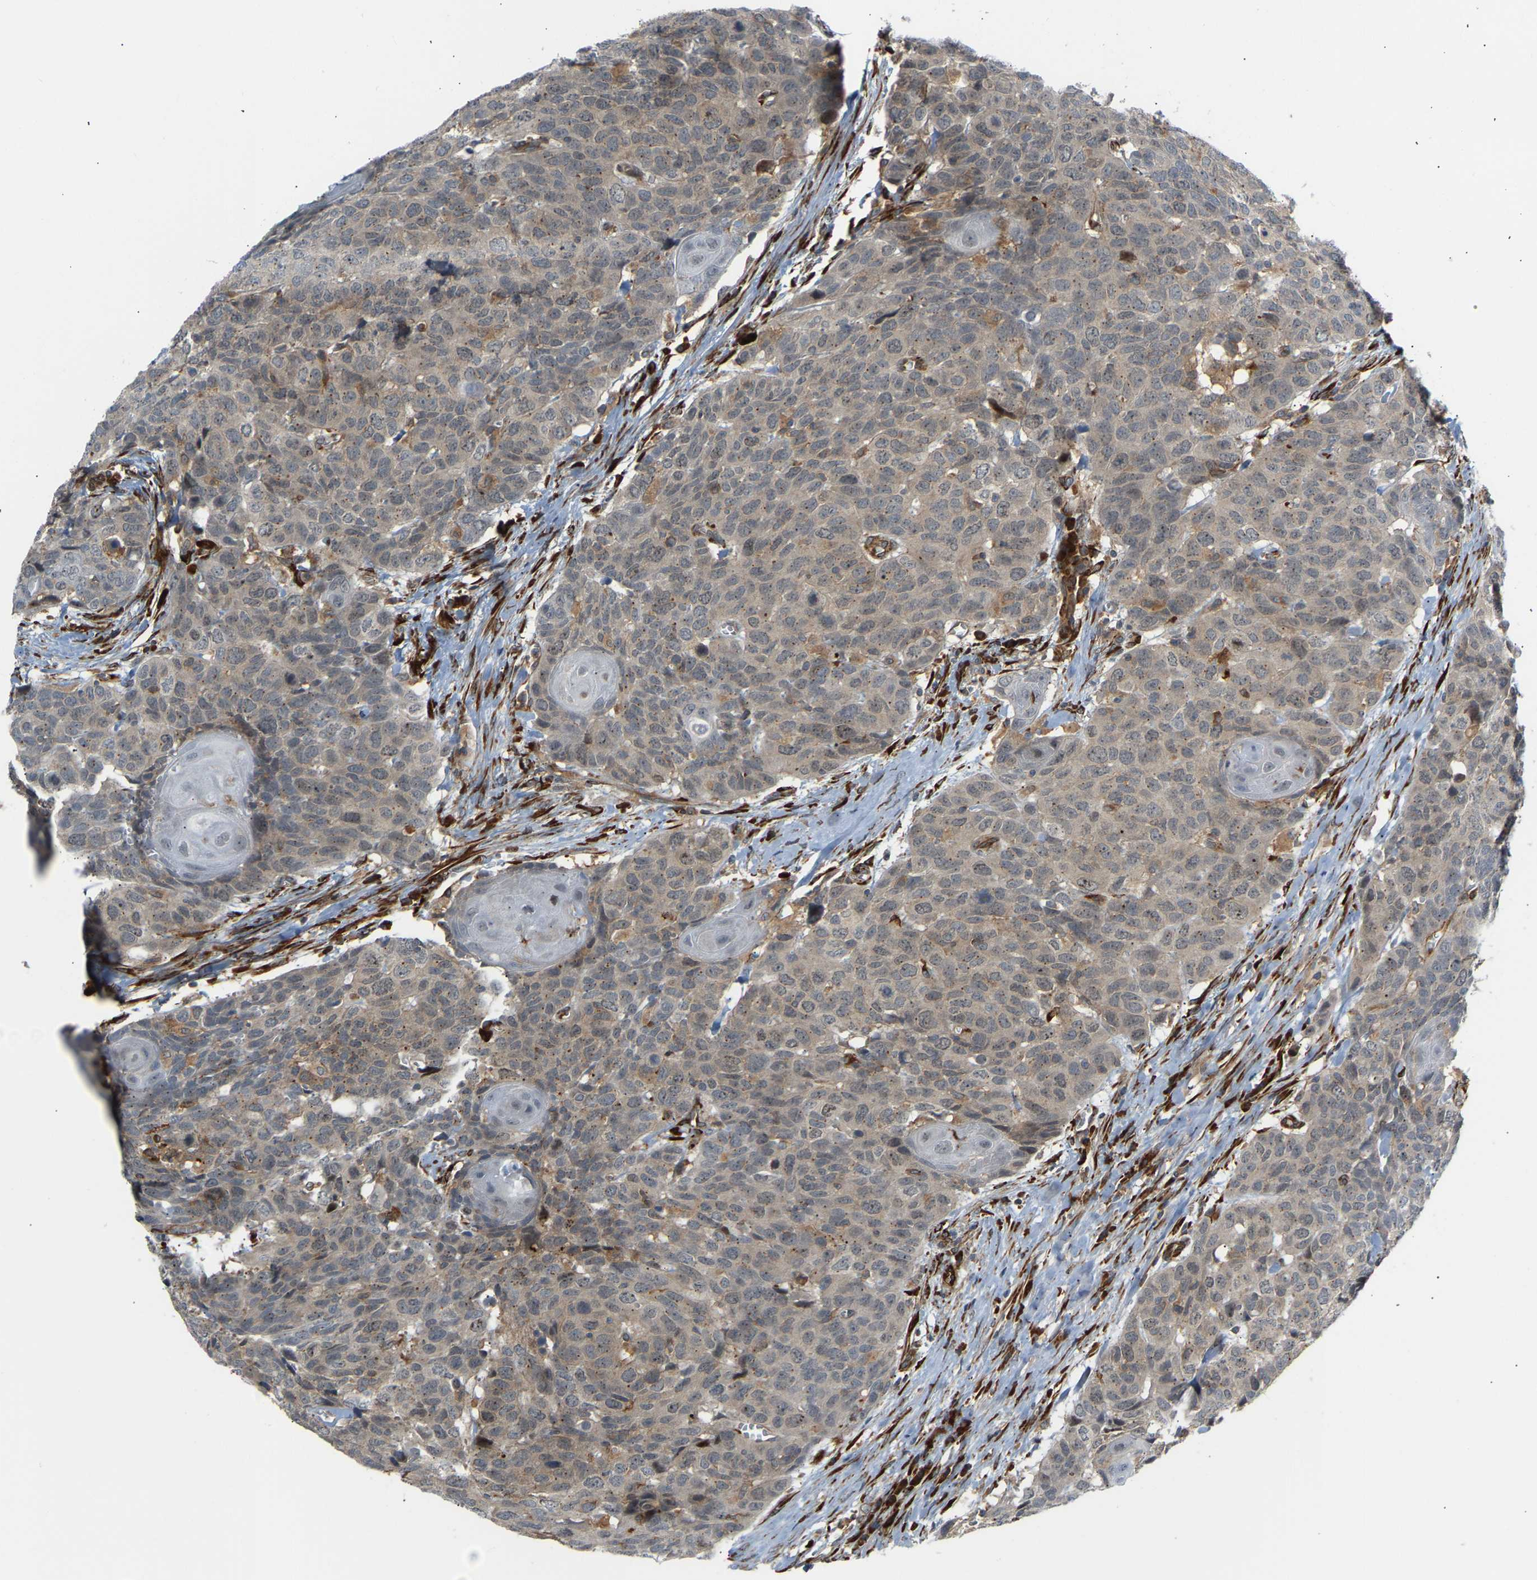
{"staining": {"intensity": "weak", "quantity": "<25%", "location": "cytoplasmic/membranous"}, "tissue": "head and neck cancer", "cell_type": "Tumor cells", "image_type": "cancer", "snomed": [{"axis": "morphology", "description": "Squamous cell carcinoma, NOS"}, {"axis": "topography", "description": "Head-Neck"}], "caption": "An IHC image of squamous cell carcinoma (head and neck) is shown. There is no staining in tumor cells of squamous cell carcinoma (head and neck). The staining was performed using DAB to visualize the protein expression in brown, while the nuclei were stained in blue with hematoxylin (Magnification: 20x).", "gene": "PLCG2", "patient": {"sex": "male", "age": 66}}